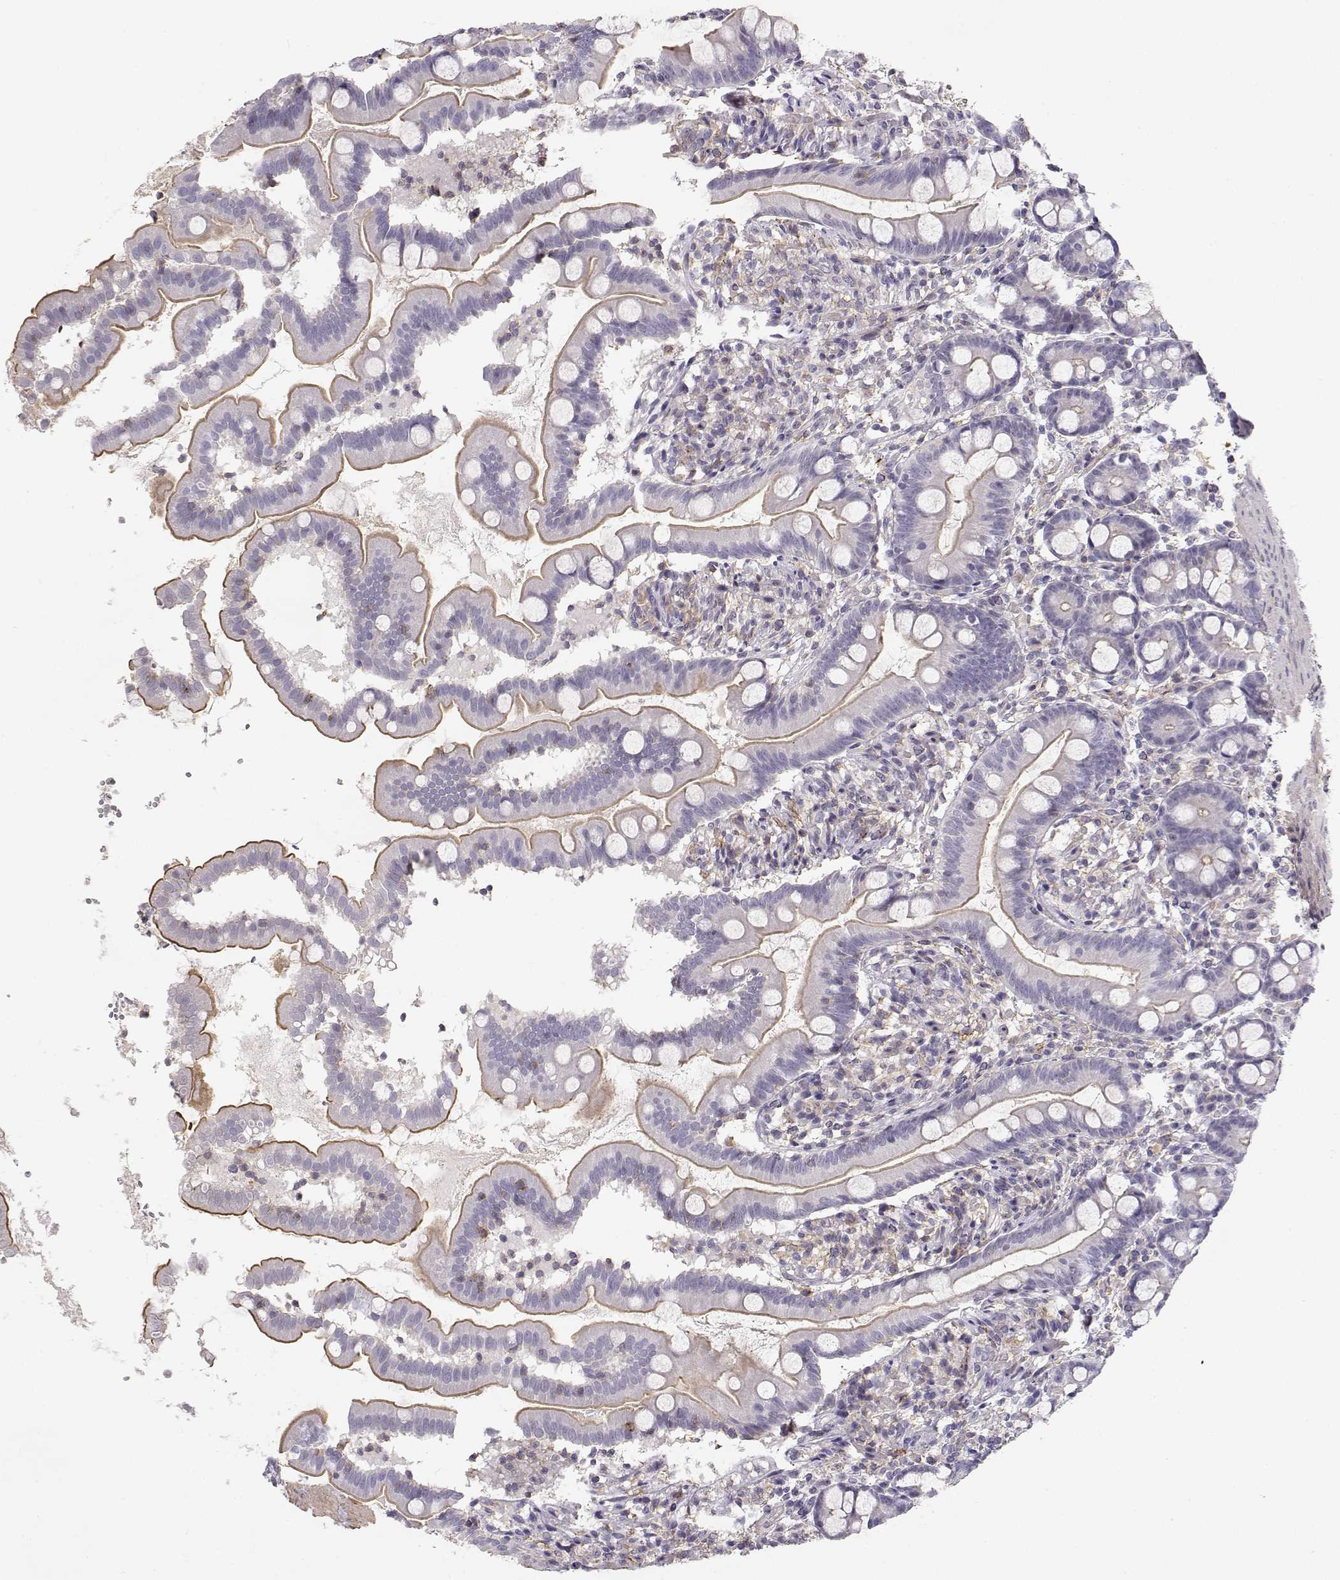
{"staining": {"intensity": "moderate", "quantity": "25%-75%", "location": "cytoplasmic/membranous,nuclear"}, "tissue": "small intestine", "cell_type": "Glandular cells", "image_type": "normal", "snomed": [{"axis": "morphology", "description": "Normal tissue, NOS"}, {"axis": "topography", "description": "Small intestine"}], "caption": "This histopathology image demonstrates immunohistochemistry staining of benign small intestine, with medium moderate cytoplasmic/membranous,nuclear positivity in approximately 25%-75% of glandular cells.", "gene": "DAPL1", "patient": {"sex": "female", "age": 44}}